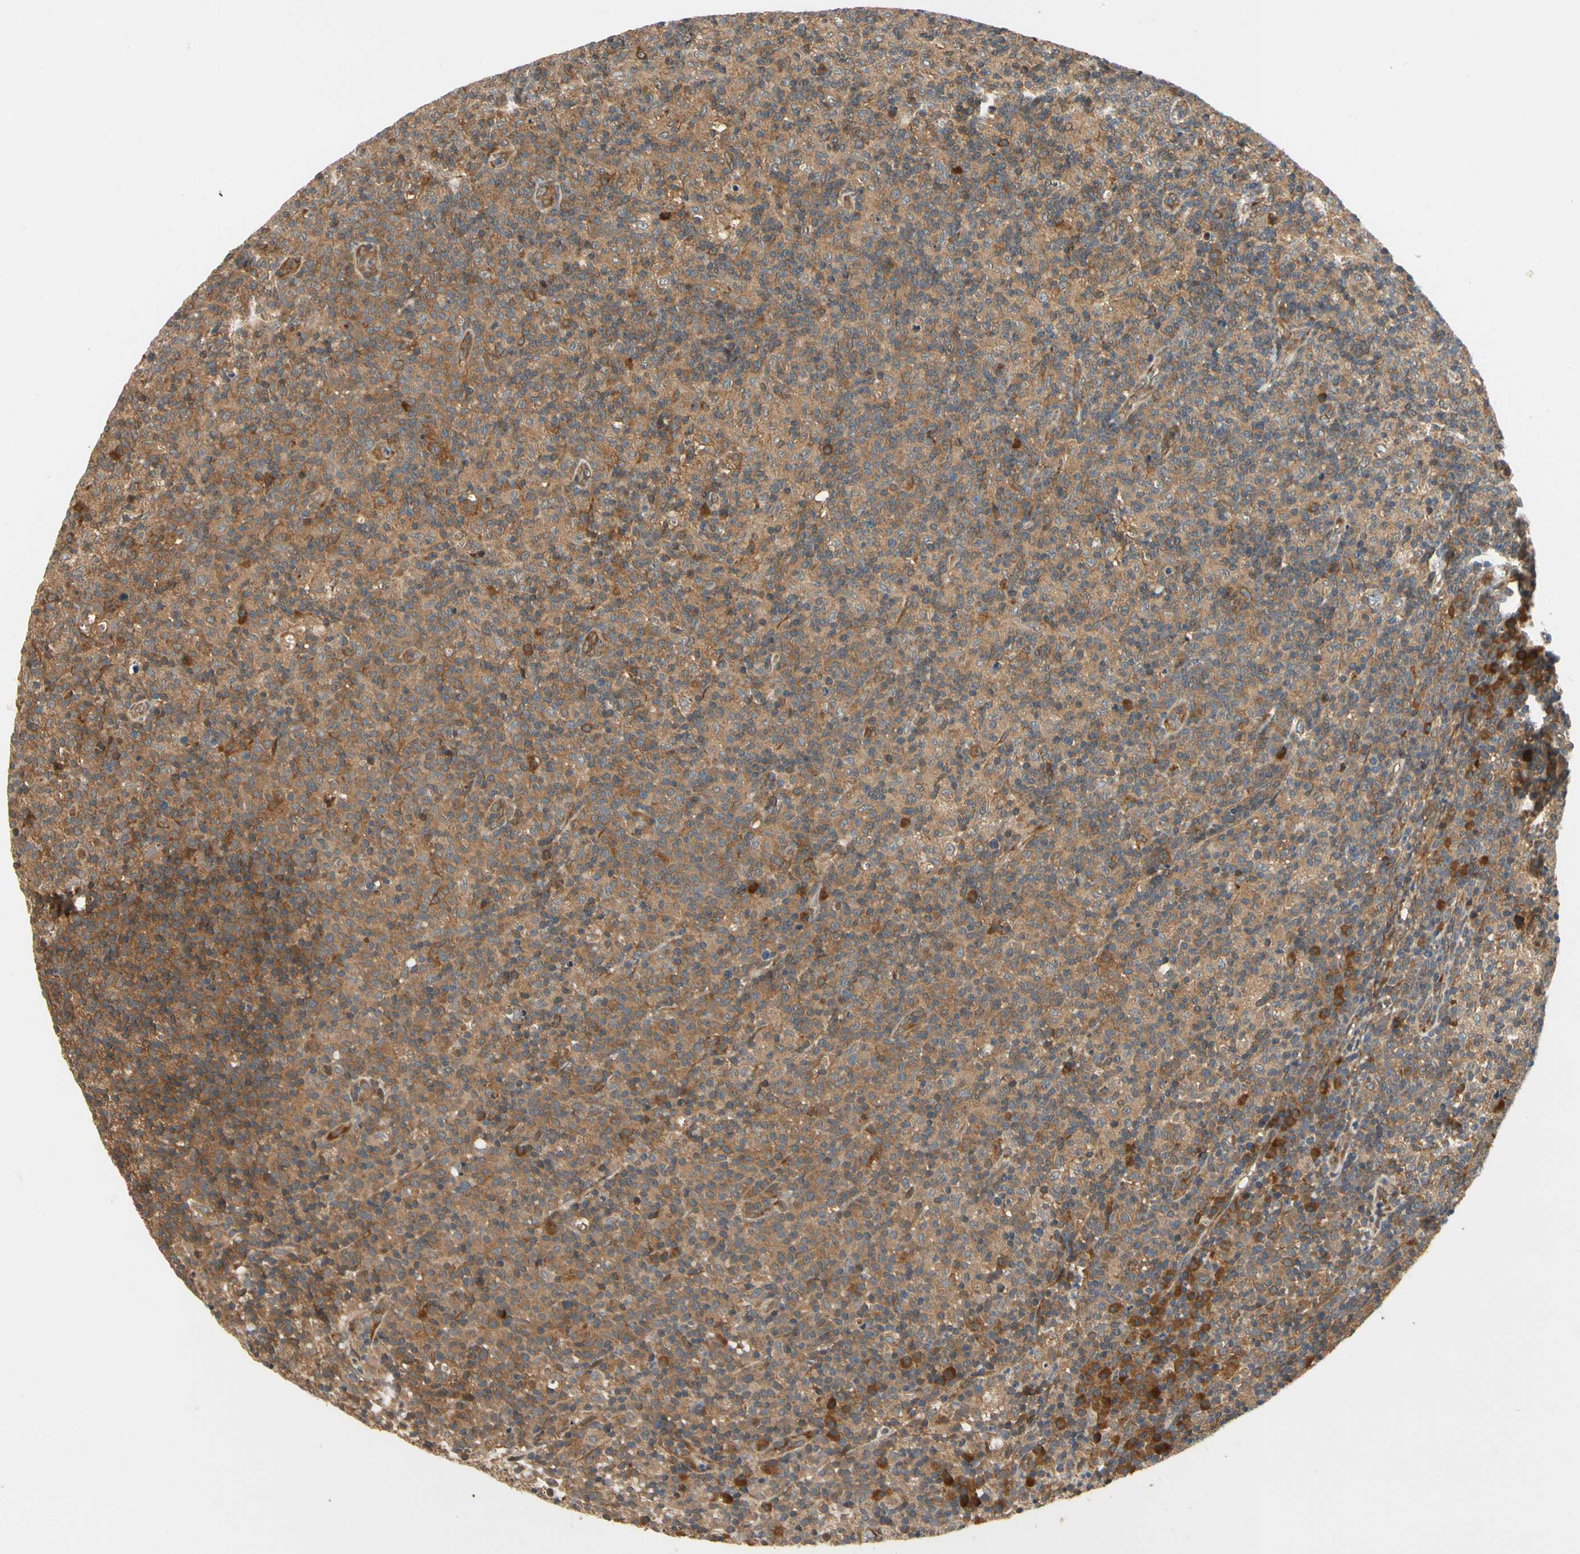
{"staining": {"intensity": "strong", "quantity": ">75%", "location": "cytoplasmic/membranous"}, "tissue": "lymph node", "cell_type": "Germinal center cells", "image_type": "normal", "snomed": [{"axis": "morphology", "description": "Normal tissue, NOS"}, {"axis": "morphology", "description": "Inflammation, NOS"}, {"axis": "topography", "description": "Lymph node"}], "caption": "Human lymph node stained with a brown dye demonstrates strong cytoplasmic/membranous positive positivity in about >75% of germinal center cells.", "gene": "TDRP", "patient": {"sex": "male", "age": 55}}